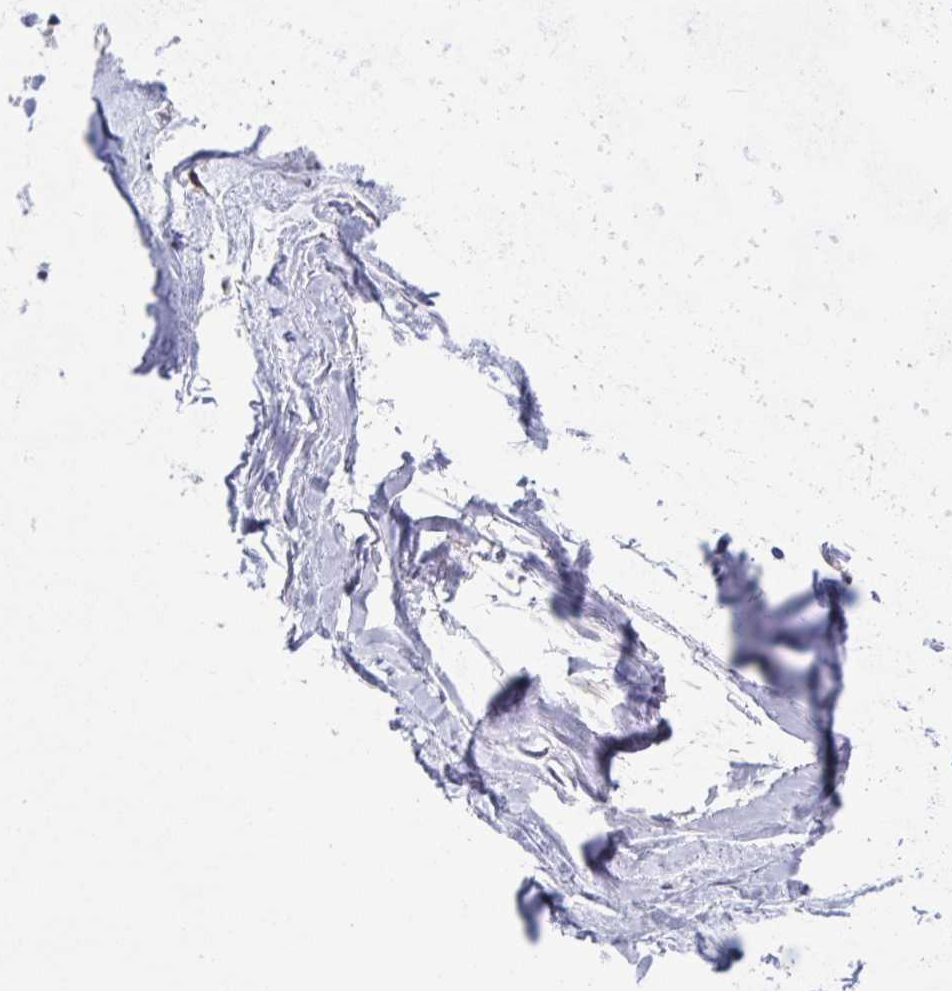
{"staining": {"intensity": "moderate", "quantity": "<25%", "location": "cytoplasmic/membranous"}, "tissue": "soft tissue", "cell_type": "Chondrocytes", "image_type": "normal", "snomed": [{"axis": "morphology", "description": "Normal tissue, NOS"}, {"axis": "topography", "description": "Cartilage tissue"}, {"axis": "topography", "description": "Nasopharynx"}, {"axis": "topography", "description": "Thyroid gland"}], "caption": "Protein staining shows moderate cytoplasmic/membranous positivity in approximately <25% of chondrocytes in normal soft tissue. Using DAB (3,3'-diaminobenzidine) (brown) and hematoxylin (blue) stains, captured at high magnification using brightfield microscopy.", "gene": "ZFP64", "patient": {"sex": "male", "age": 63}}